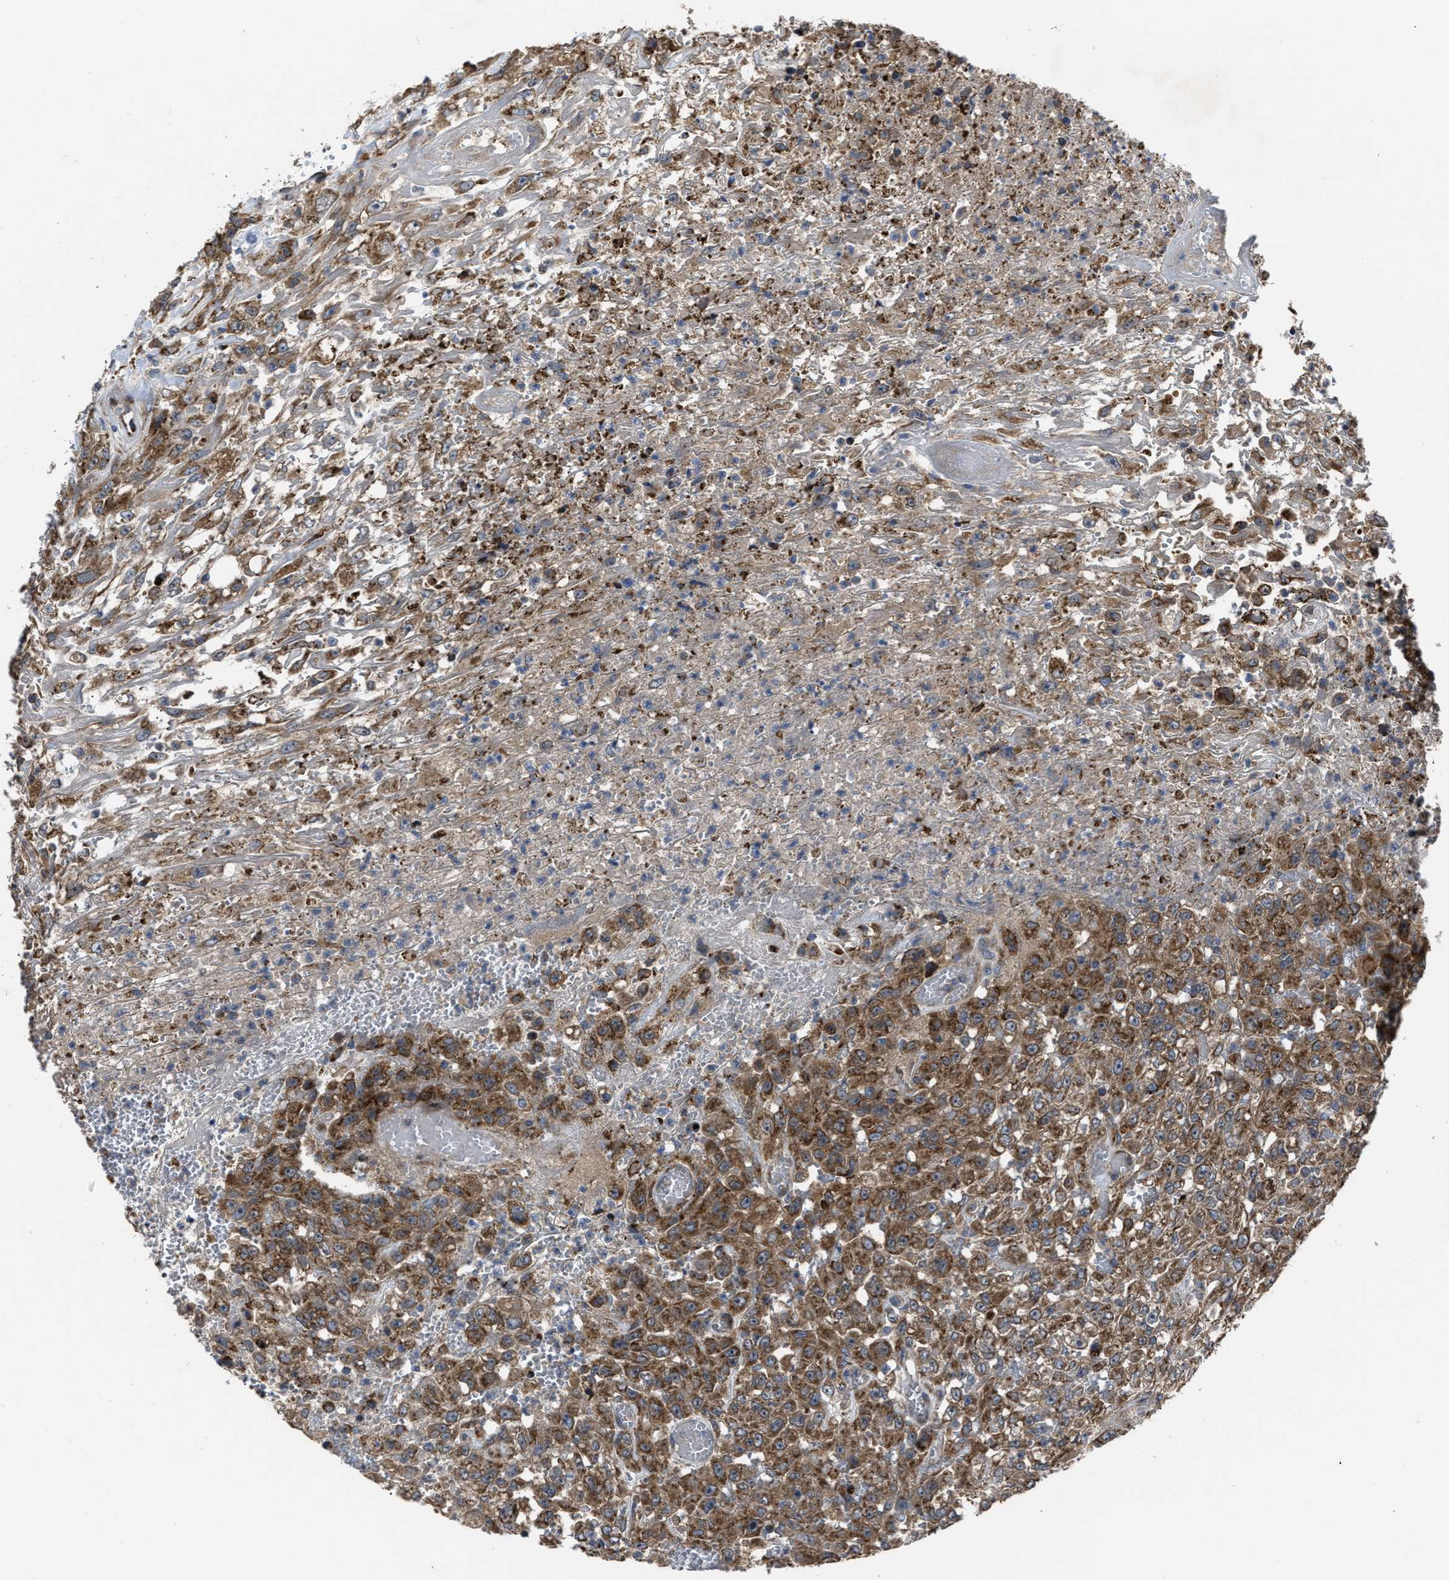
{"staining": {"intensity": "moderate", "quantity": ">75%", "location": "cytoplasmic/membranous"}, "tissue": "urothelial cancer", "cell_type": "Tumor cells", "image_type": "cancer", "snomed": [{"axis": "morphology", "description": "Urothelial carcinoma, High grade"}, {"axis": "topography", "description": "Urinary bladder"}], "caption": "Protein analysis of urothelial carcinoma (high-grade) tissue displays moderate cytoplasmic/membranous positivity in approximately >75% of tumor cells. Nuclei are stained in blue.", "gene": "PASK", "patient": {"sex": "male", "age": 46}}